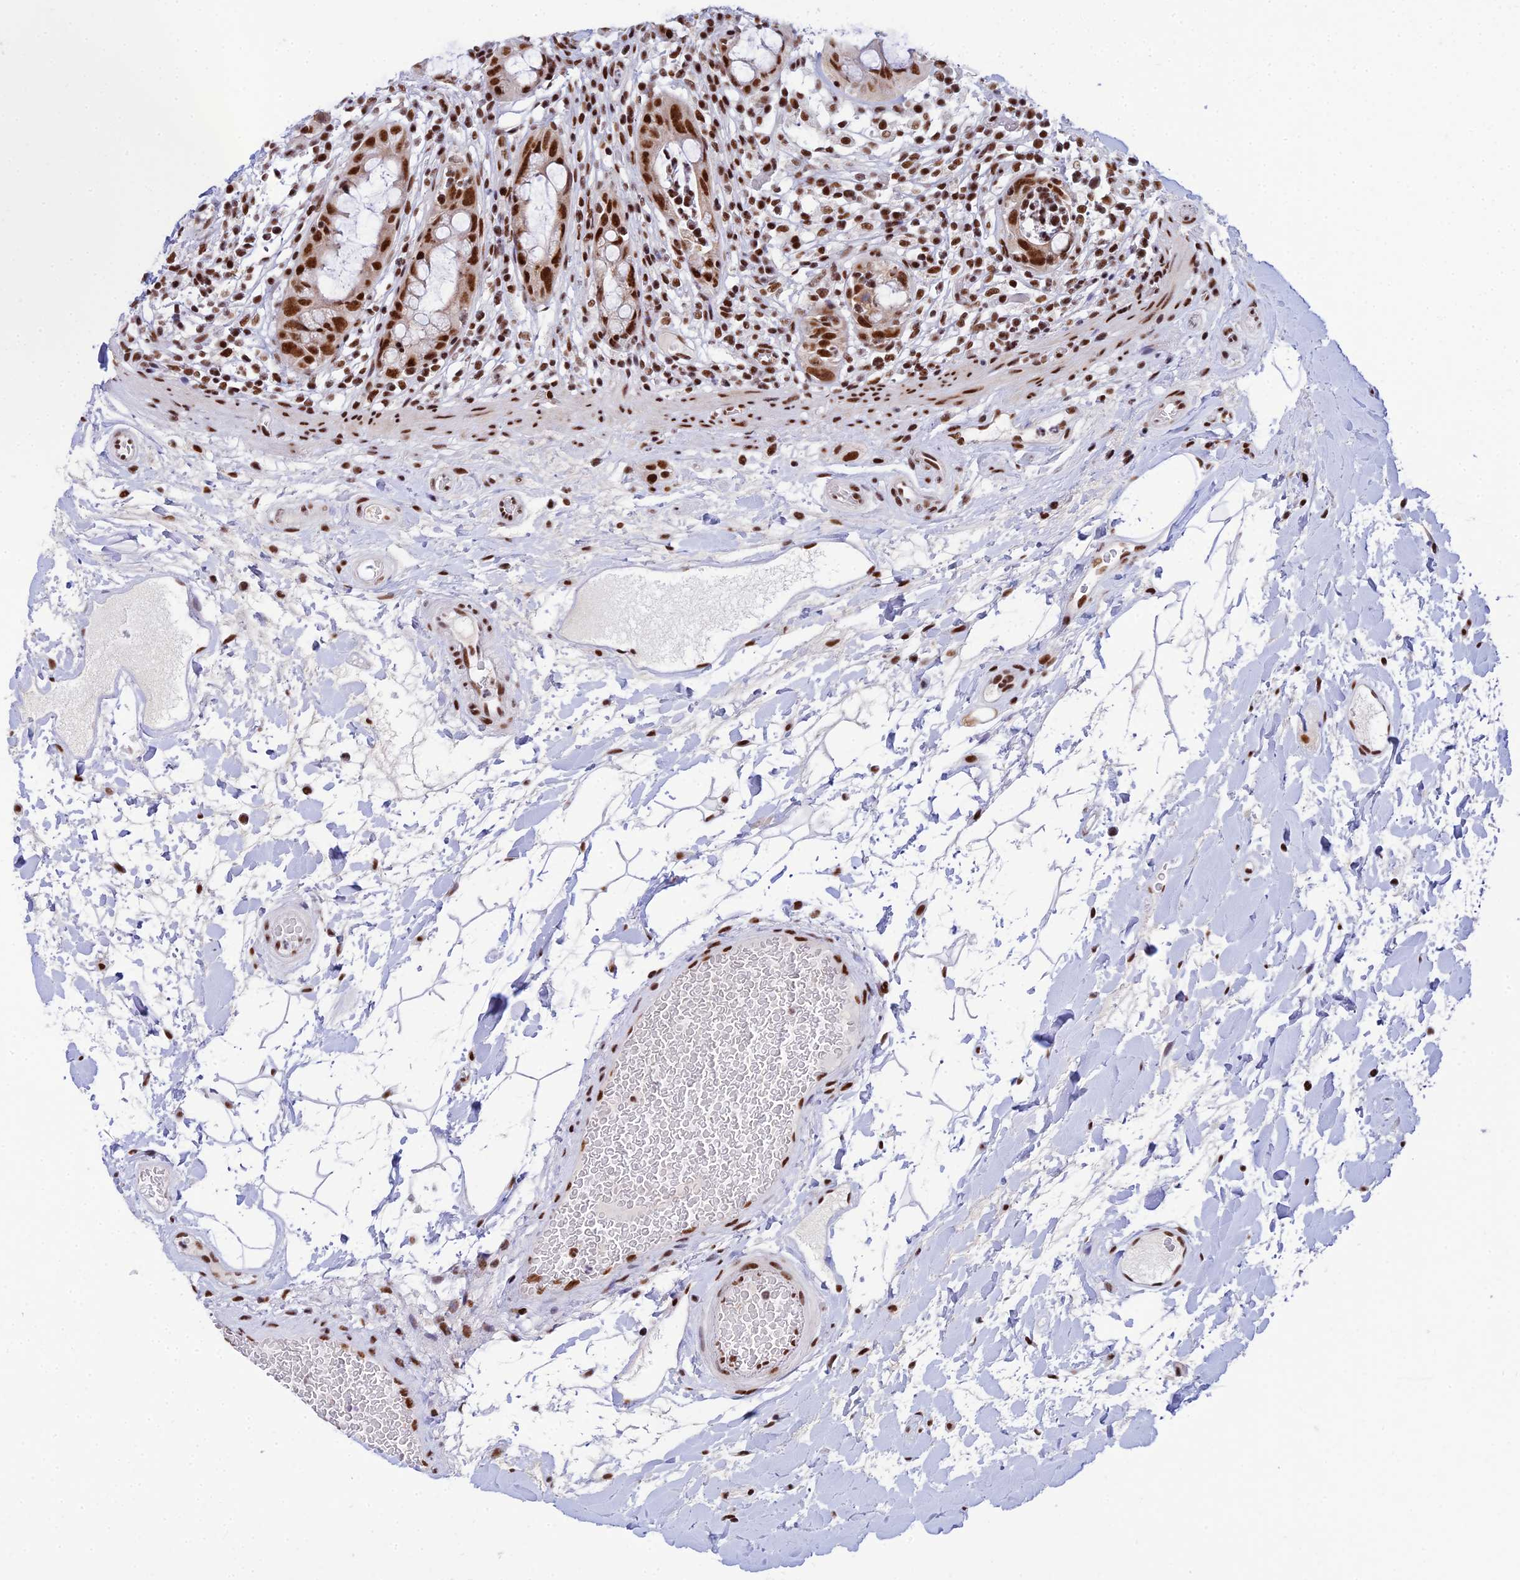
{"staining": {"intensity": "strong", "quantity": ">75%", "location": "nuclear"}, "tissue": "rectum", "cell_type": "Glandular cells", "image_type": "normal", "snomed": [{"axis": "morphology", "description": "Normal tissue, NOS"}, {"axis": "topography", "description": "Rectum"}], "caption": "An IHC photomicrograph of normal tissue is shown. Protein staining in brown highlights strong nuclear positivity in rectum within glandular cells.", "gene": "USP22", "patient": {"sex": "female", "age": 57}}